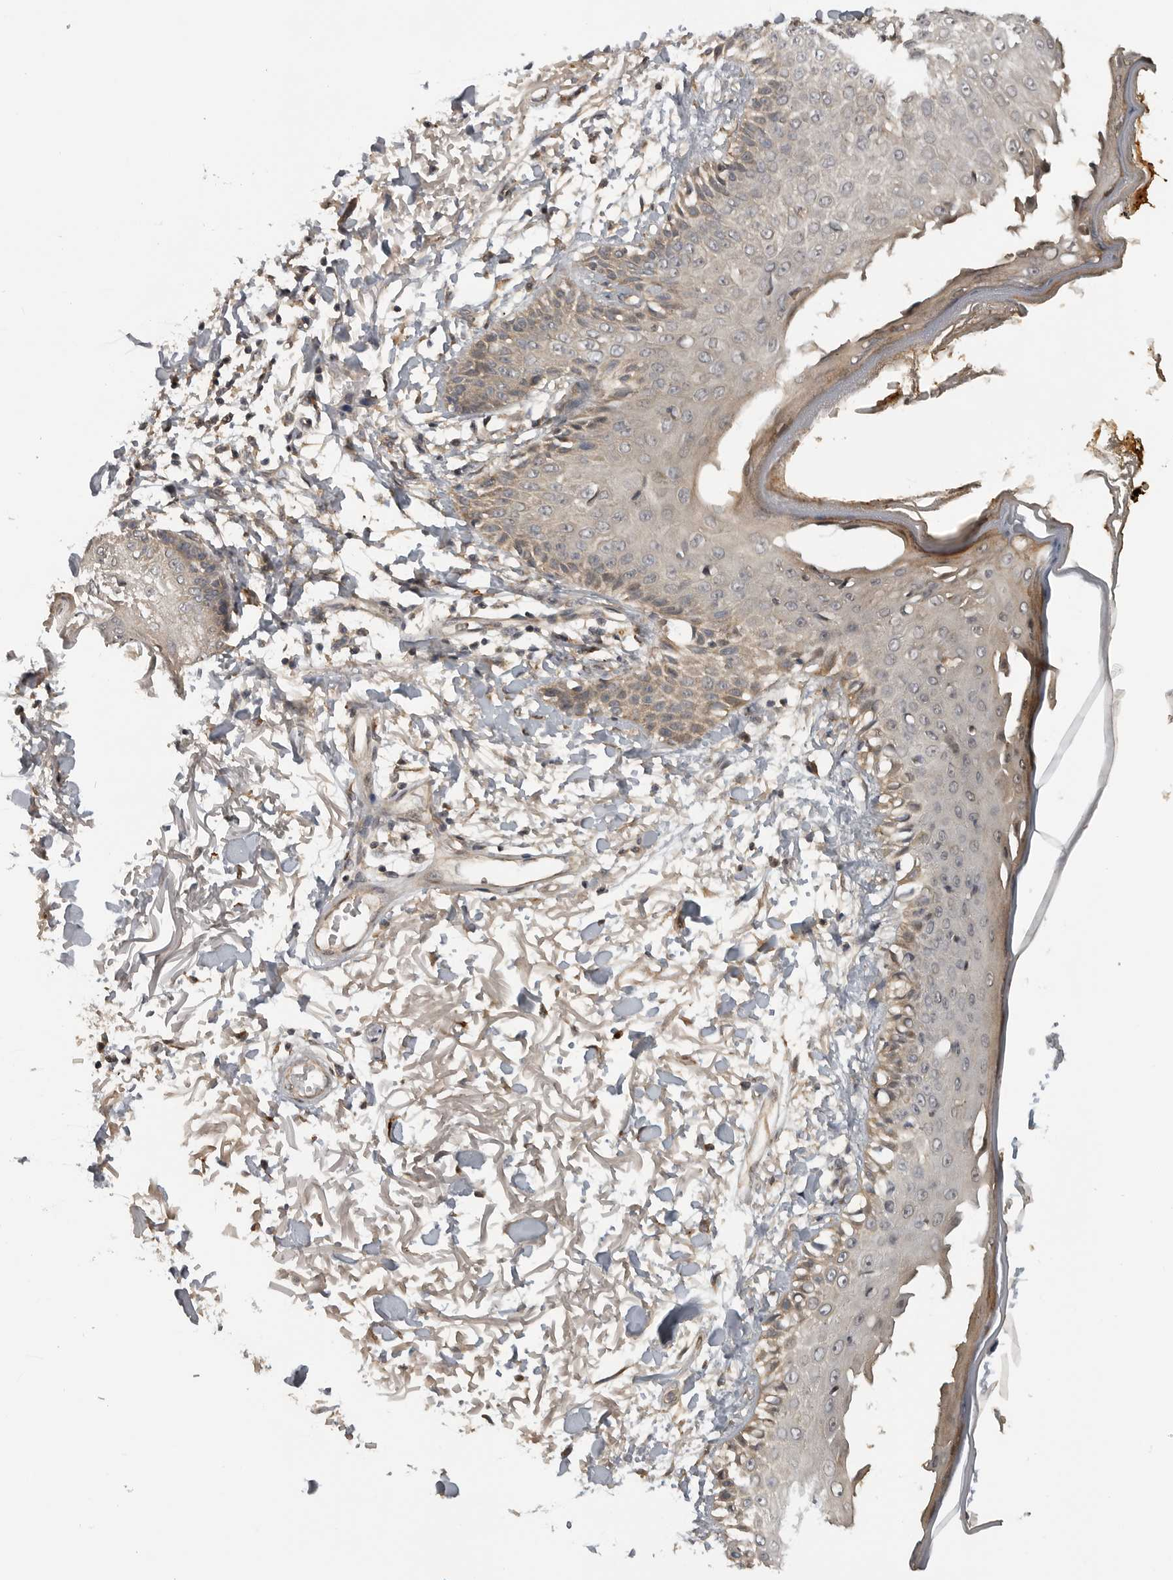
{"staining": {"intensity": "weak", "quantity": "25%-75%", "location": "cytoplasmic/membranous"}, "tissue": "skin", "cell_type": "Fibroblasts", "image_type": "normal", "snomed": [{"axis": "morphology", "description": "Normal tissue, NOS"}, {"axis": "morphology", "description": "Squamous cell carcinoma, NOS"}, {"axis": "topography", "description": "Skin"}, {"axis": "topography", "description": "Peripheral nerve tissue"}], "caption": "High-power microscopy captured an IHC micrograph of normal skin, revealing weak cytoplasmic/membranous positivity in about 25%-75% of fibroblasts.", "gene": "CUEDC1", "patient": {"sex": "male", "age": 83}}